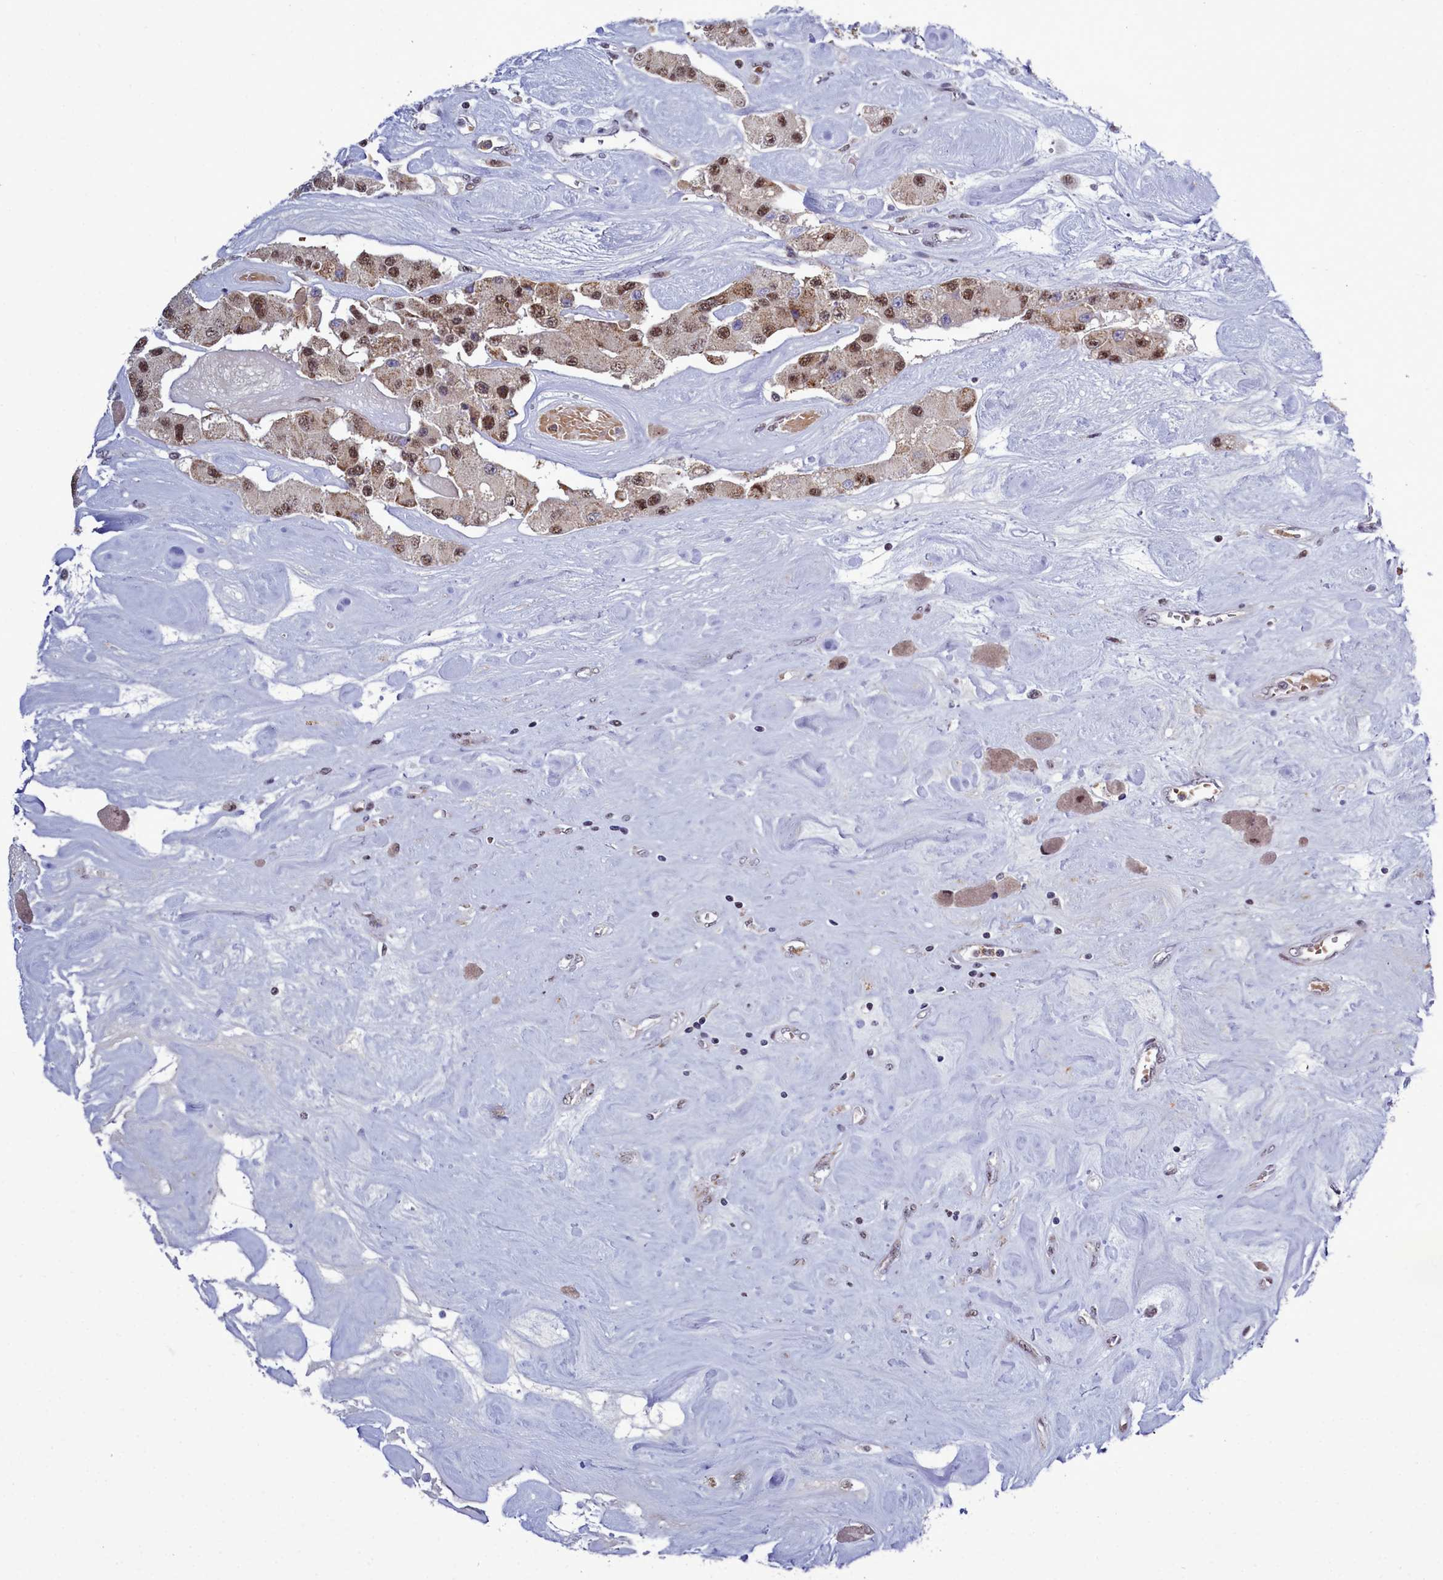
{"staining": {"intensity": "moderate", "quantity": ">75%", "location": "cytoplasmic/membranous,nuclear"}, "tissue": "carcinoid", "cell_type": "Tumor cells", "image_type": "cancer", "snomed": [{"axis": "morphology", "description": "Carcinoid, malignant, NOS"}, {"axis": "topography", "description": "Pancreas"}], "caption": "DAB immunohistochemical staining of human malignant carcinoid reveals moderate cytoplasmic/membranous and nuclear protein staining in approximately >75% of tumor cells.", "gene": "POM121L2", "patient": {"sex": "male", "age": 41}}